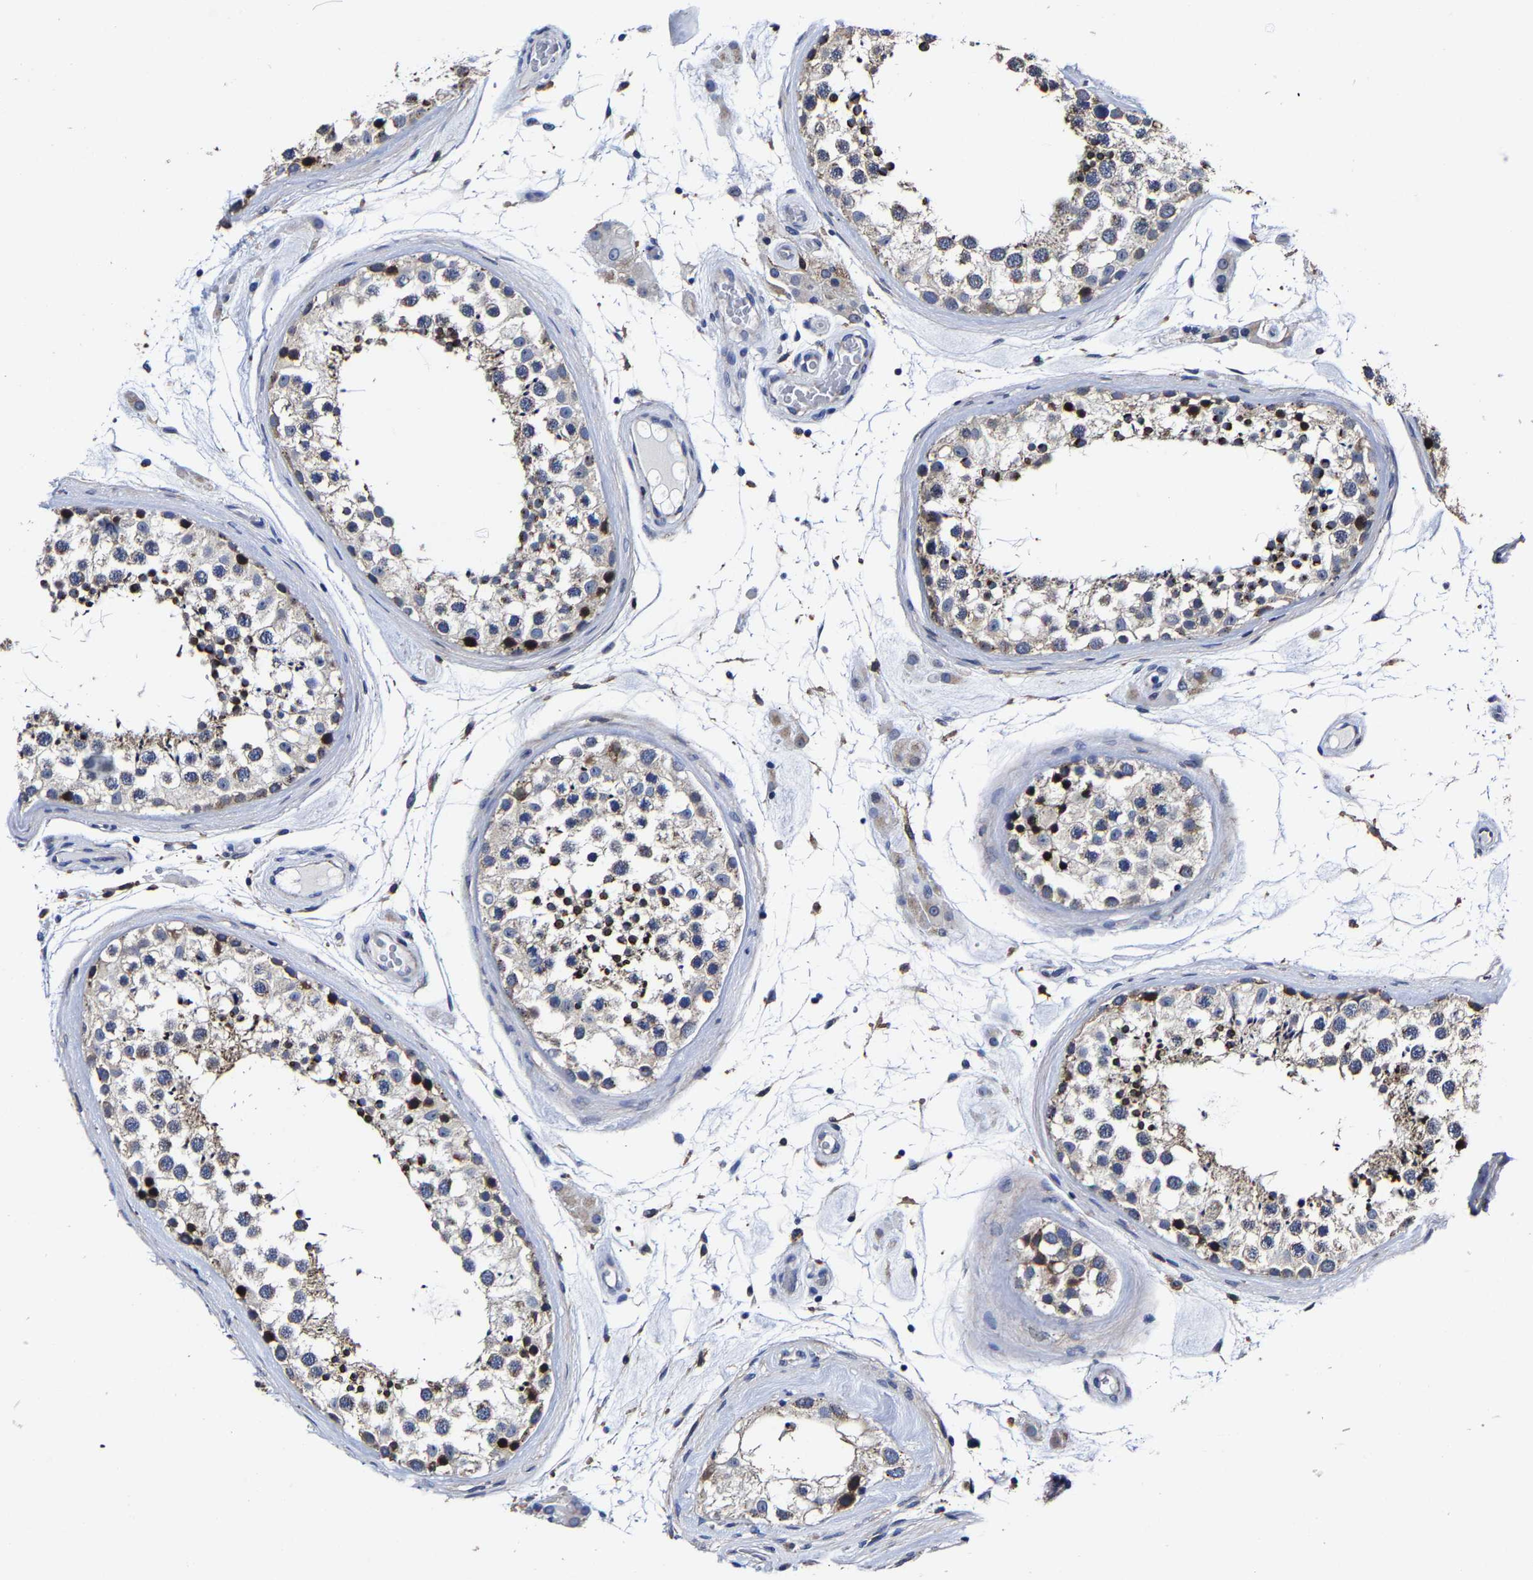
{"staining": {"intensity": "strong", "quantity": "<25%", "location": "cytoplasmic/membranous"}, "tissue": "testis", "cell_type": "Cells in seminiferous ducts", "image_type": "normal", "snomed": [{"axis": "morphology", "description": "Normal tissue, NOS"}, {"axis": "topography", "description": "Testis"}], "caption": "This histopathology image reveals normal testis stained with immunohistochemistry to label a protein in brown. The cytoplasmic/membranous of cells in seminiferous ducts show strong positivity for the protein. Nuclei are counter-stained blue.", "gene": "AASS", "patient": {"sex": "male", "age": 46}}